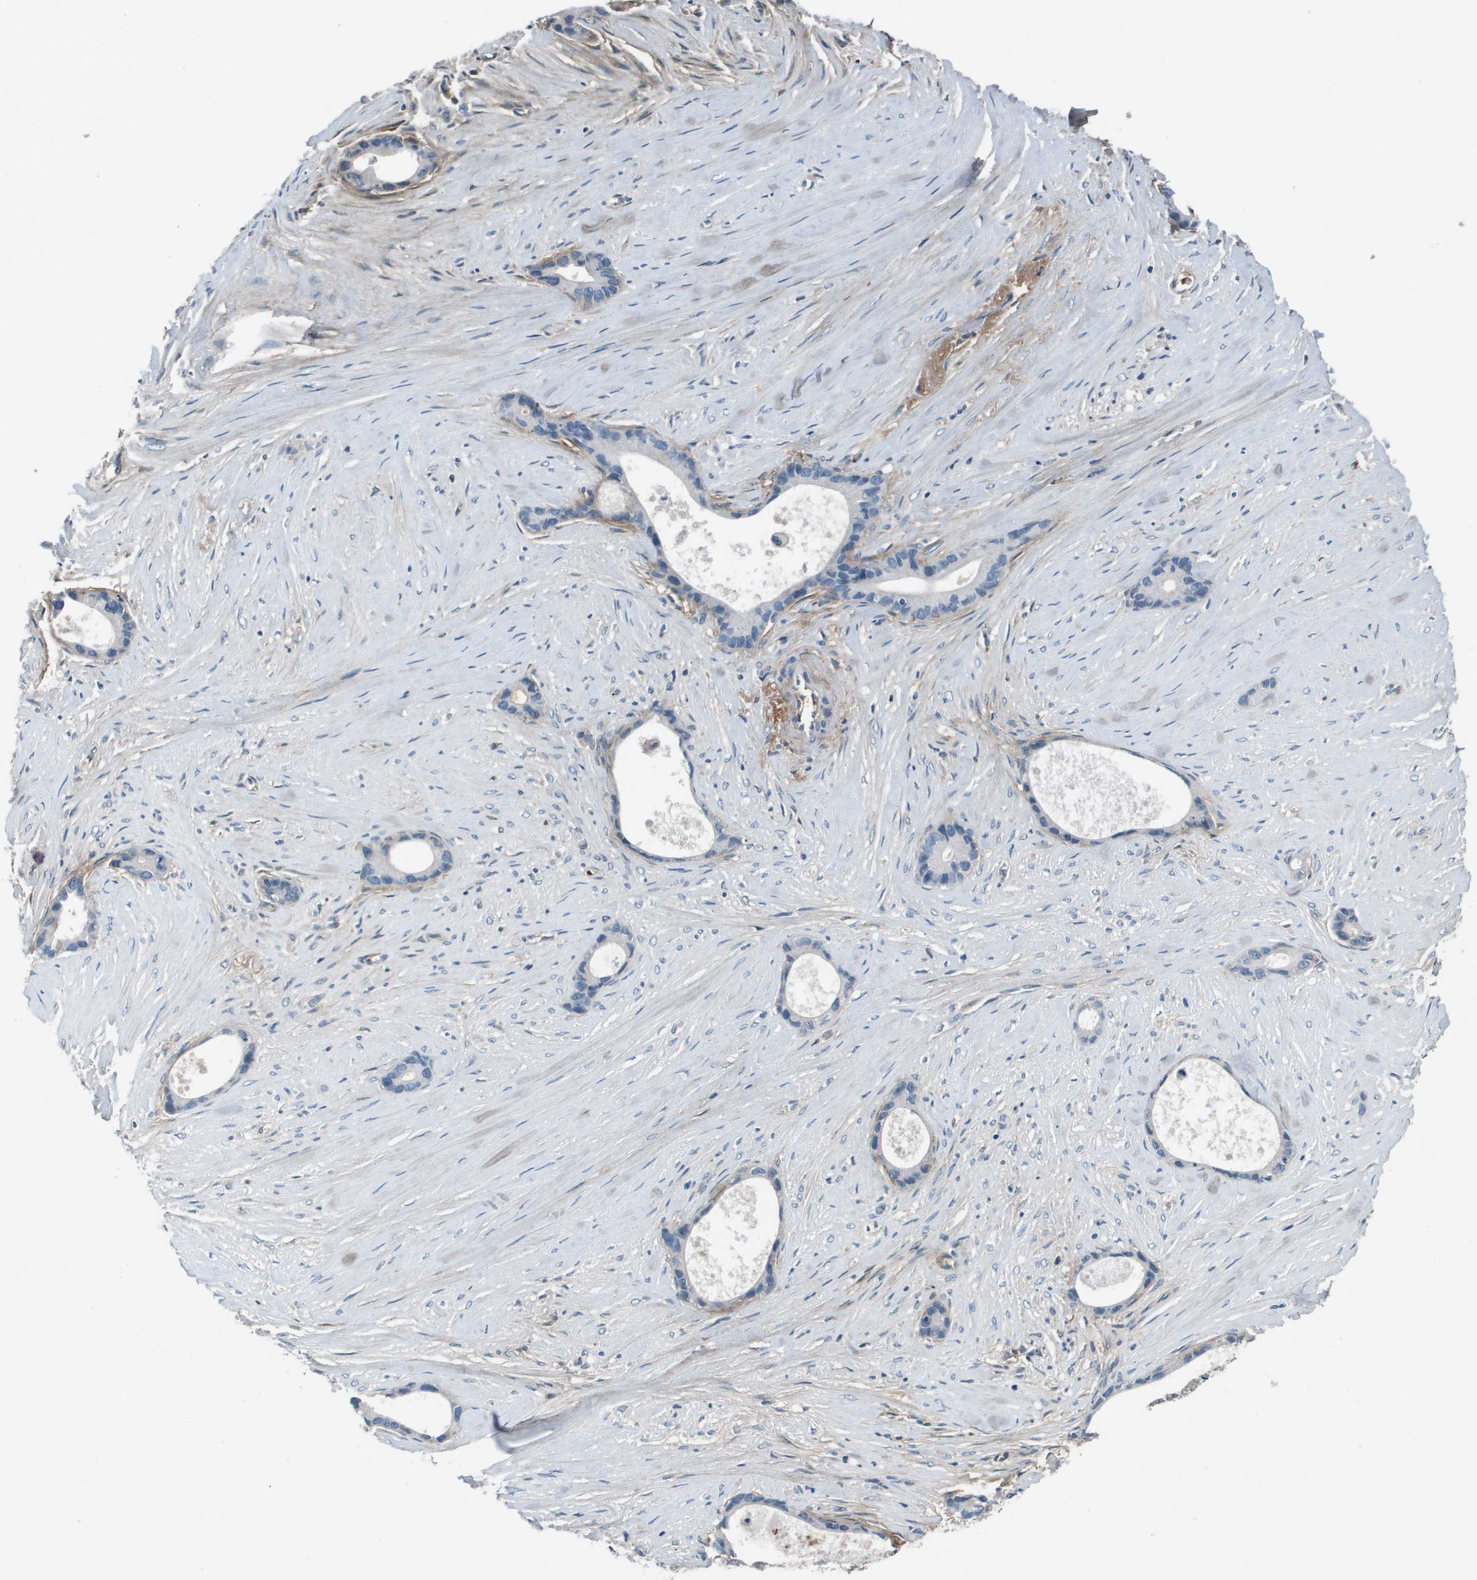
{"staining": {"intensity": "negative", "quantity": "none", "location": "none"}, "tissue": "liver cancer", "cell_type": "Tumor cells", "image_type": "cancer", "snomed": [{"axis": "morphology", "description": "Cholangiocarcinoma"}, {"axis": "topography", "description": "Liver"}], "caption": "This is a histopathology image of immunohistochemistry (IHC) staining of liver cholangiocarcinoma, which shows no positivity in tumor cells.", "gene": "PCOLCE", "patient": {"sex": "female", "age": 55}}